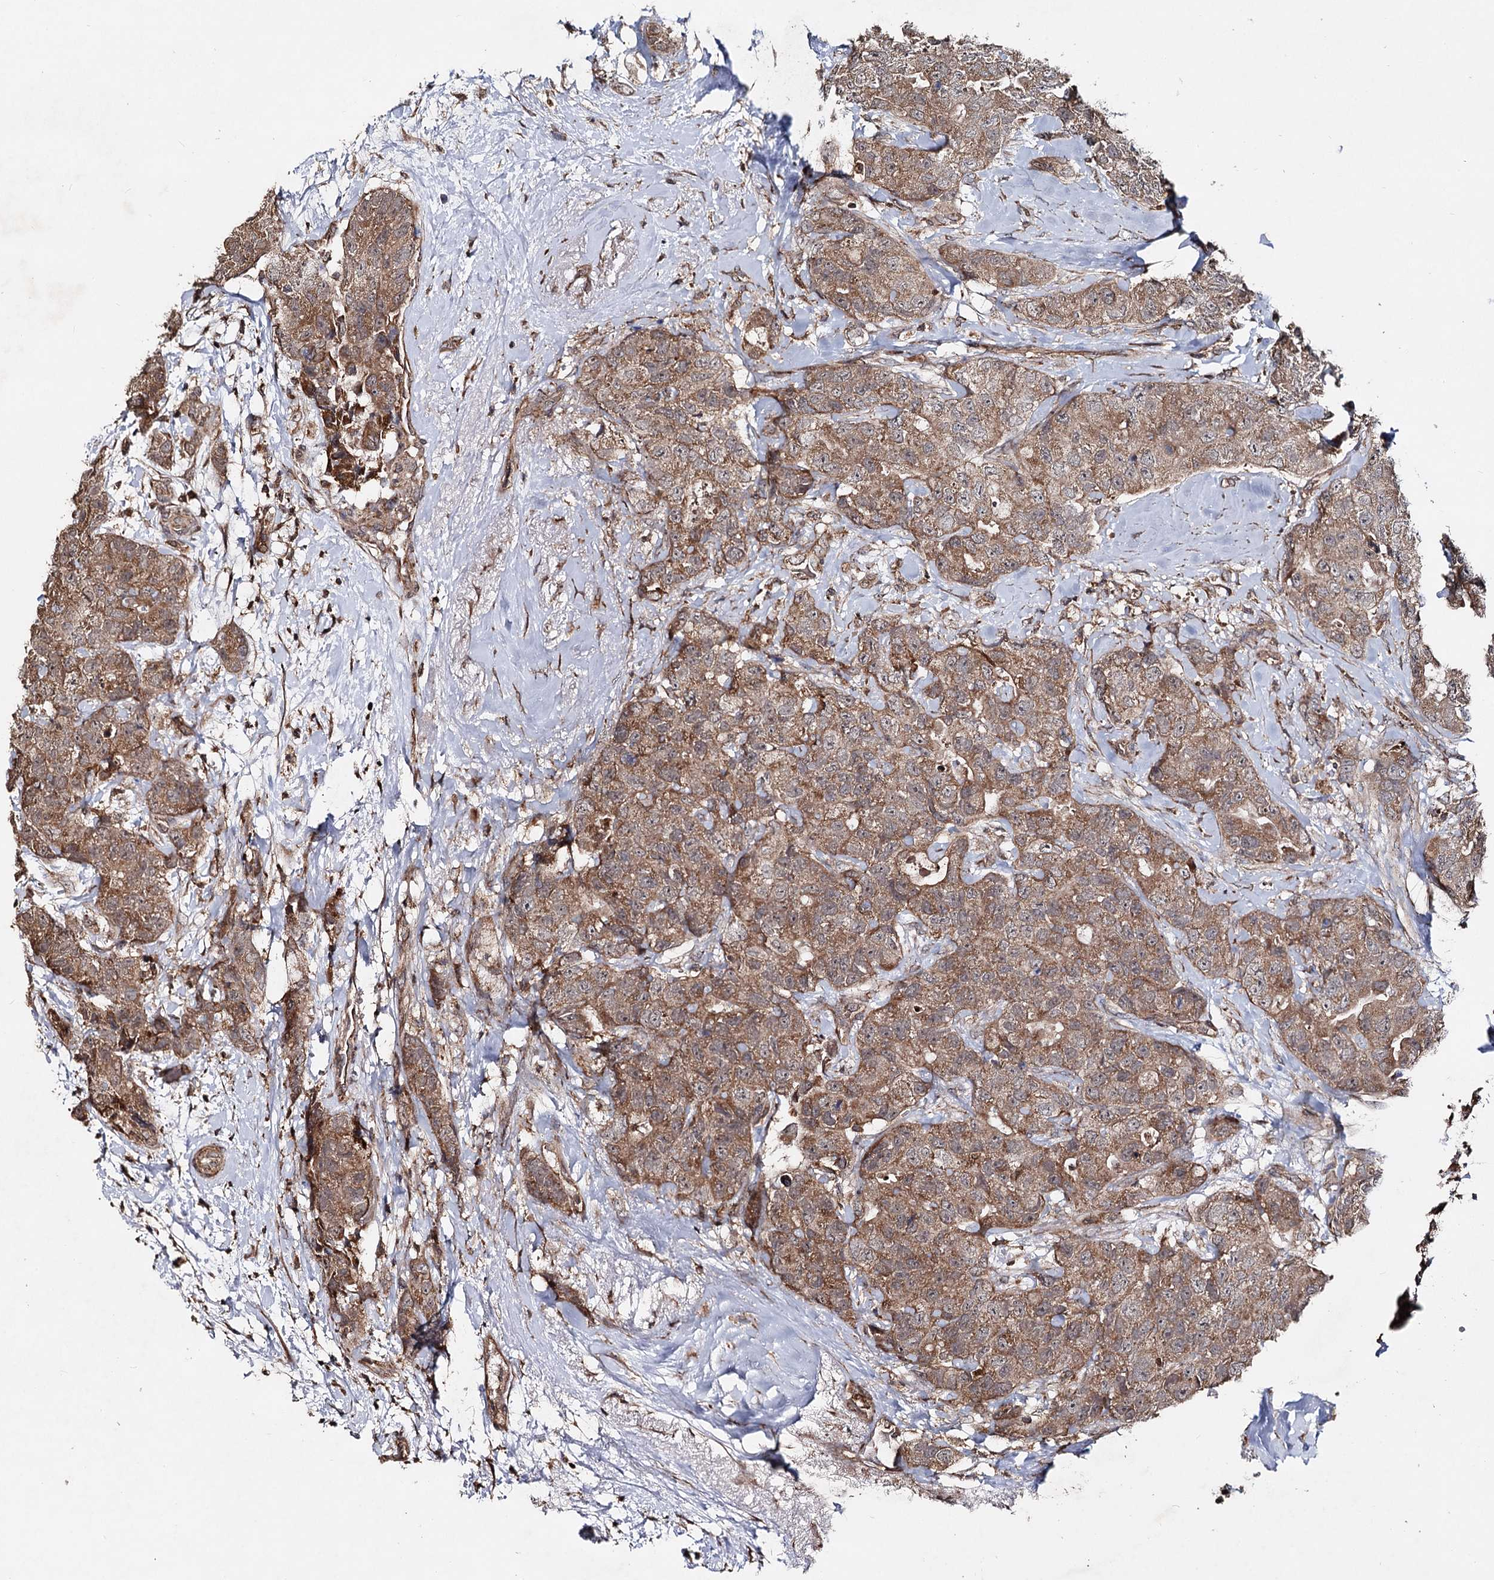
{"staining": {"intensity": "moderate", "quantity": ">75%", "location": "cytoplasmic/membranous"}, "tissue": "breast cancer", "cell_type": "Tumor cells", "image_type": "cancer", "snomed": [{"axis": "morphology", "description": "Duct carcinoma"}, {"axis": "topography", "description": "Breast"}], "caption": "IHC histopathology image of neoplastic tissue: human infiltrating ductal carcinoma (breast) stained using immunohistochemistry demonstrates medium levels of moderate protein expression localized specifically in the cytoplasmic/membranous of tumor cells, appearing as a cytoplasmic/membranous brown color.", "gene": "MINDY3", "patient": {"sex": "female", "age": 62}}